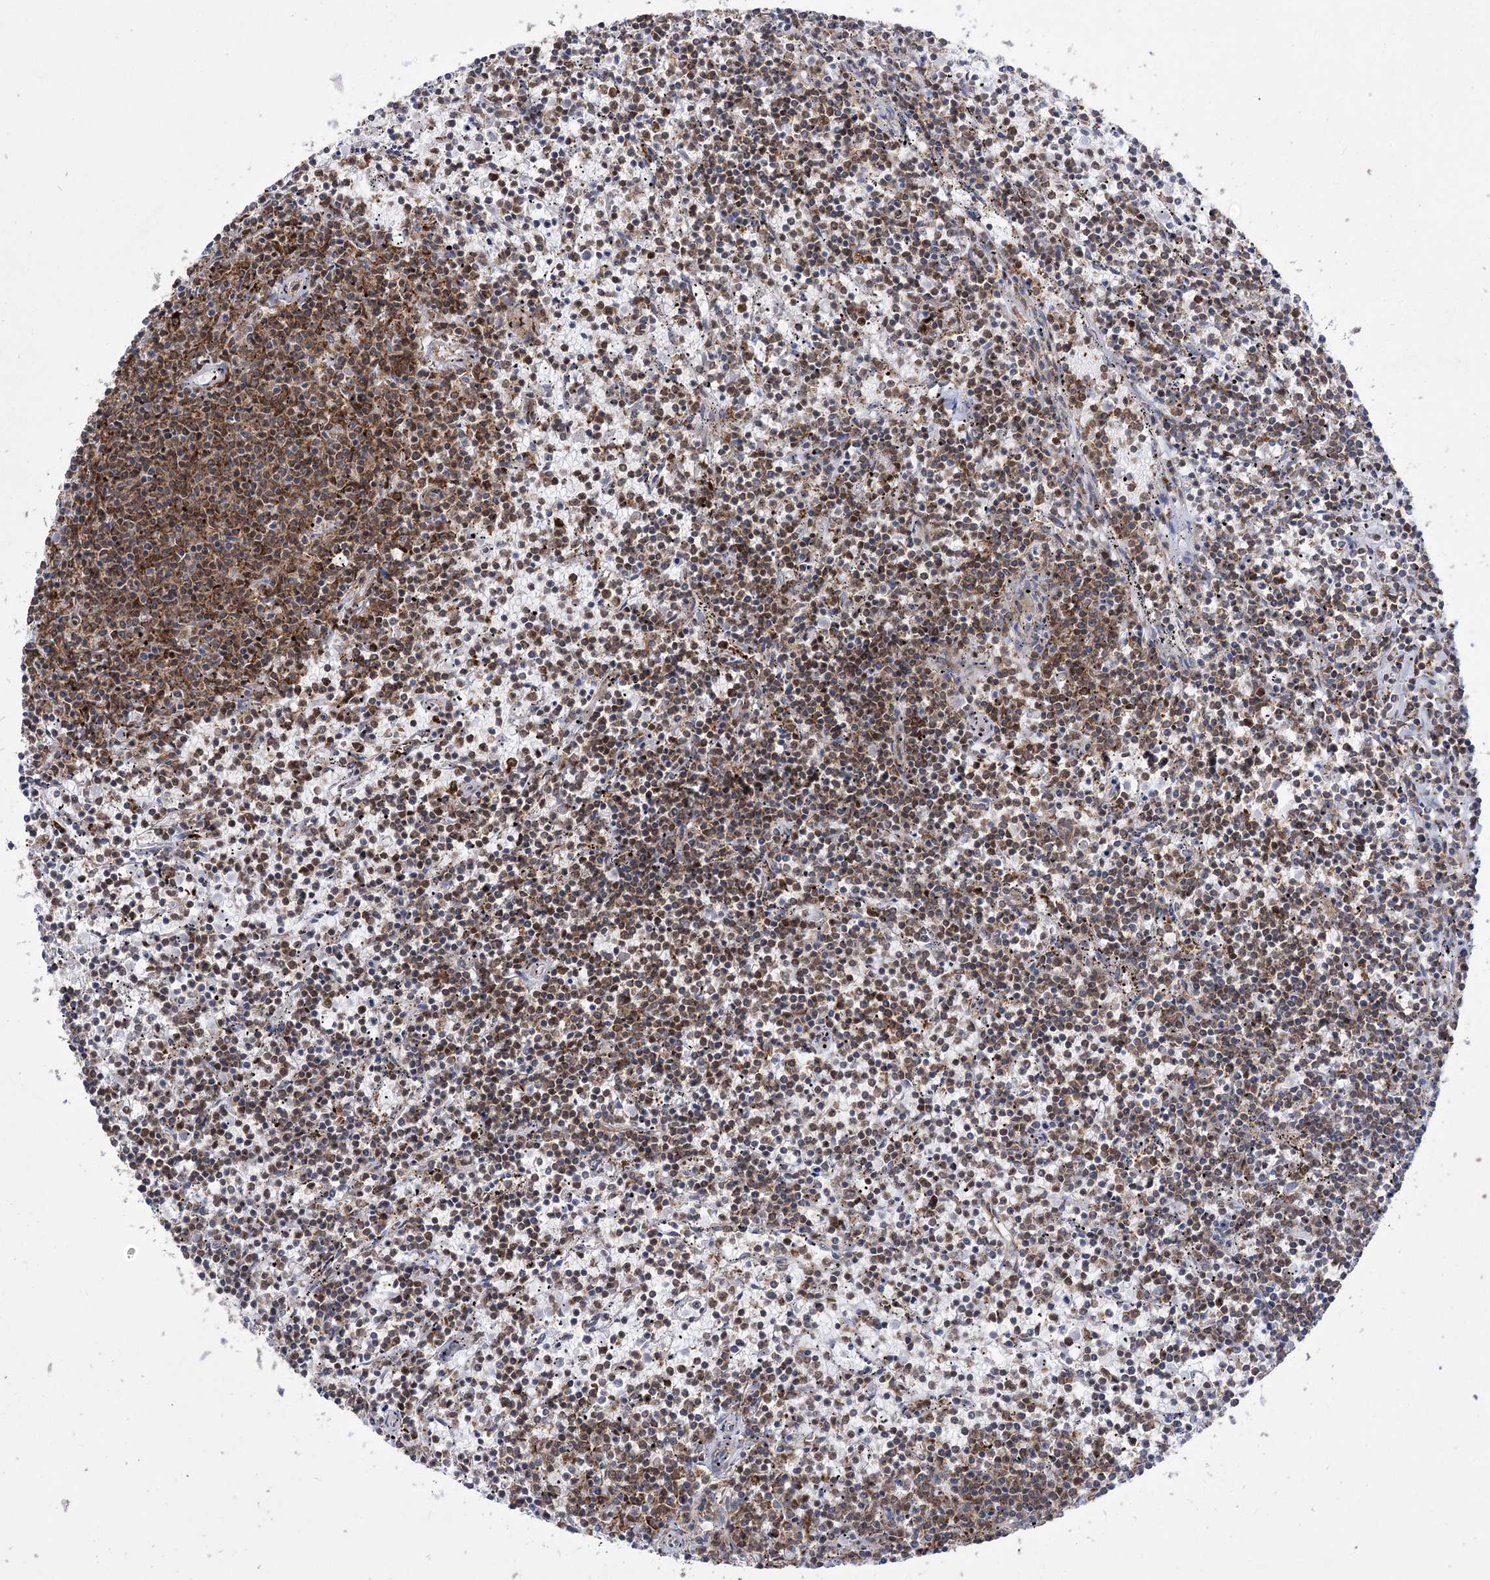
{"staining": {"intensity": "weak", "quantity": "25%-75%", "location": "cytoplasmic/membranous"}, "tissue": "lymphoma", "cell_type": "Tumor cells", "image_type": "cancer", "snomed": [{"axis": "morphology", "description": "Malignant lymphoma, non-Hodgkin's type, Low grade"}, {"axis": "topography", "description": "Spleen"}], "caption": "Immunohistochemistry image of neoplastic tissue: malignant lymphoma, non-Hodgkin's type (low-grade) stained using immunohistochemistry exhibits low levels of weak protein expression localized specifically in the cytoplasmic/membranous of tumor cells, appearing as a cytoplasmic/membranous brown color.", "gene": "ZNF622", "patient": {"sex": "female", "age": 50}}